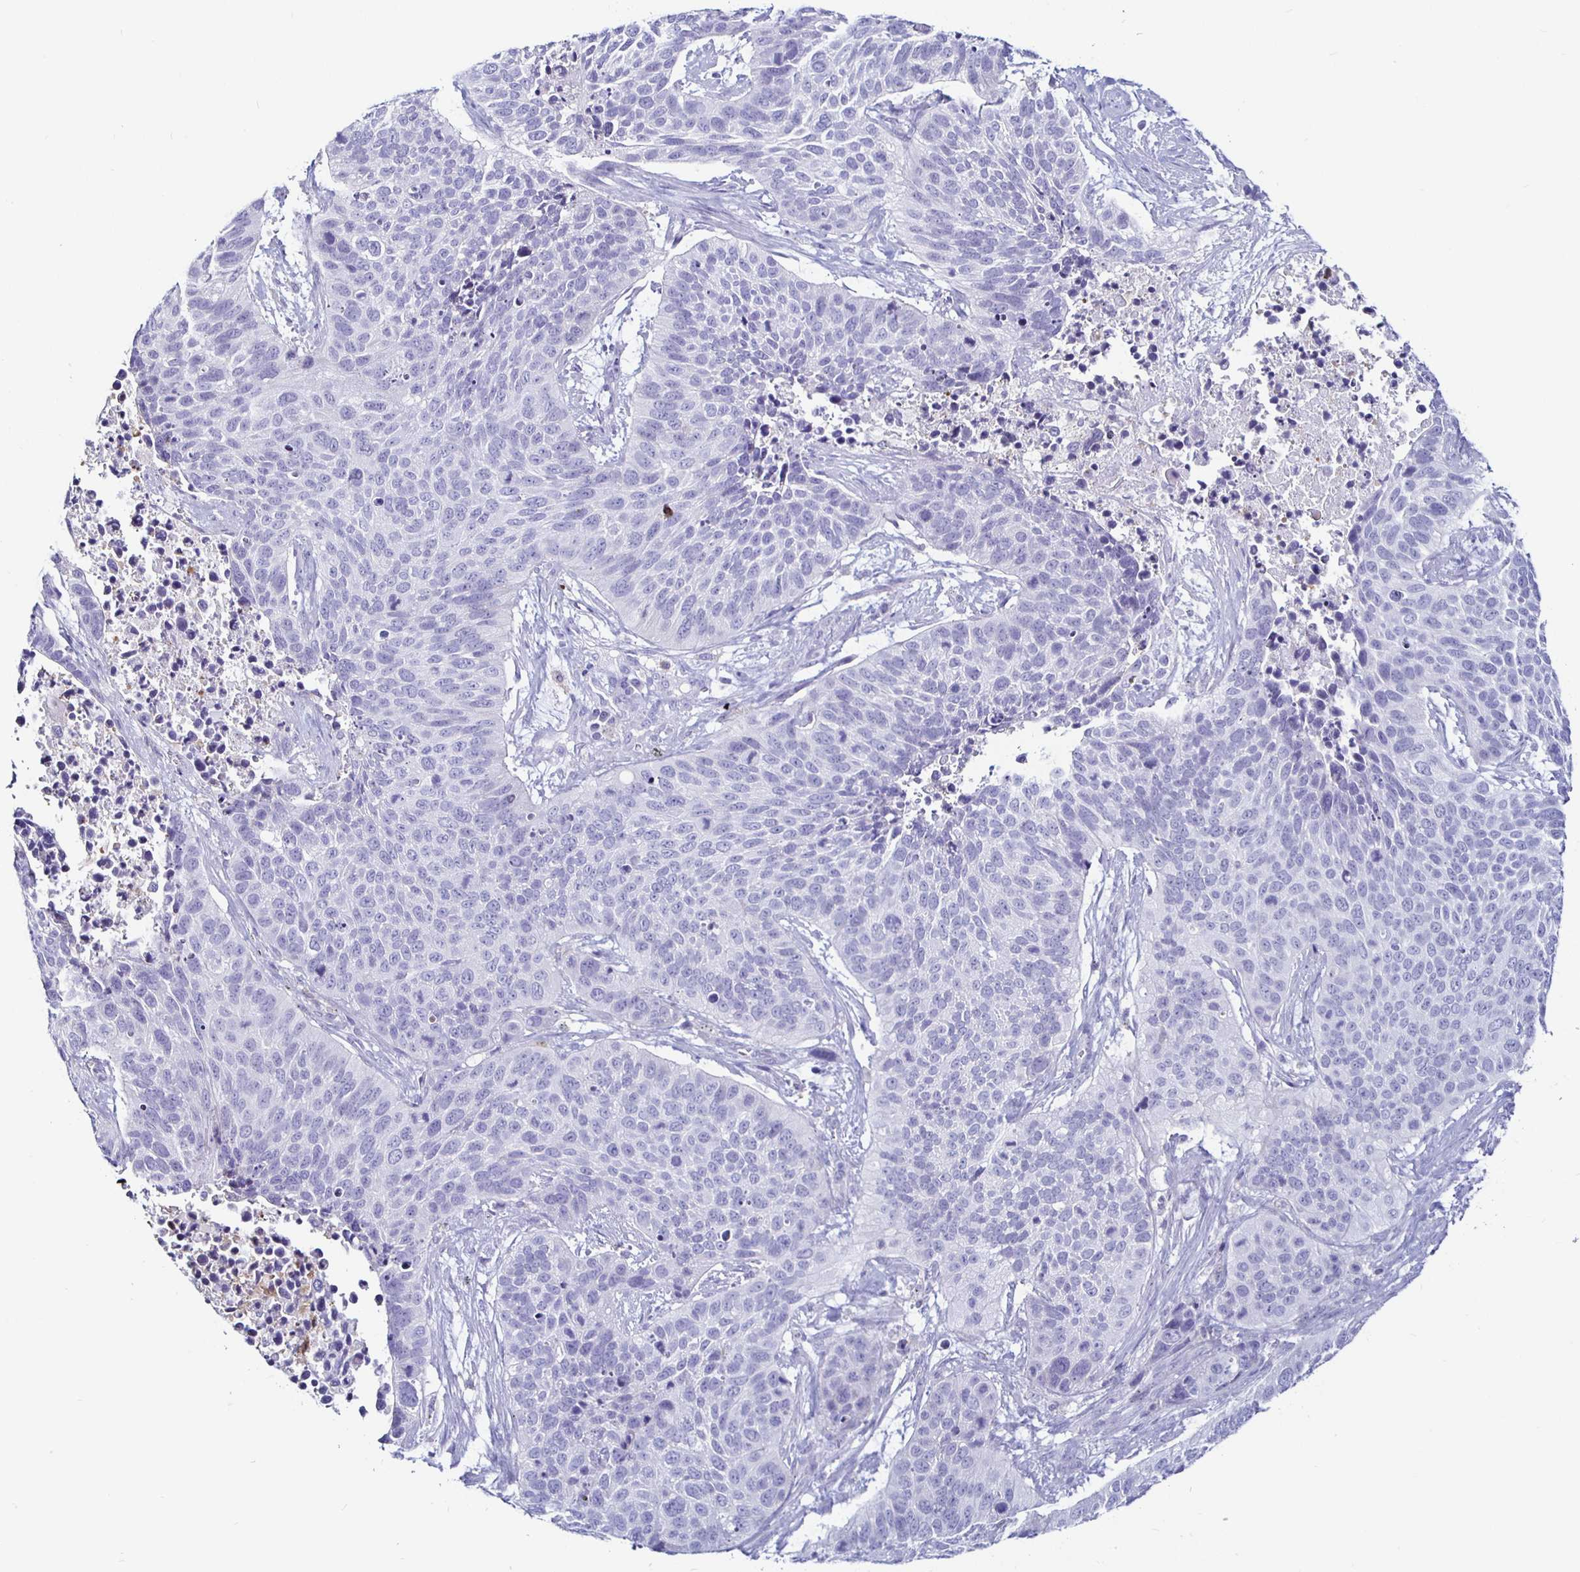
{"staining": {"intensity": "negative", "quantity": "none", "location": "none"}, "tissue": "lung cancer", "cell_type": "Tumor cells", "image_type": "cancer", "snomed": [{"axis": "morphology", "description": "Squamous cell carcinoma, NOS"}, {"axis": "topography", "description": "Lung"}], "caption": "Lung cancer (squamous cell carcinoma) was stained to show a protein in brown. There is no significant positivity in tumor cells.", "gene": "SIRPA", "patient": {"sex": "male", "age": 62}}